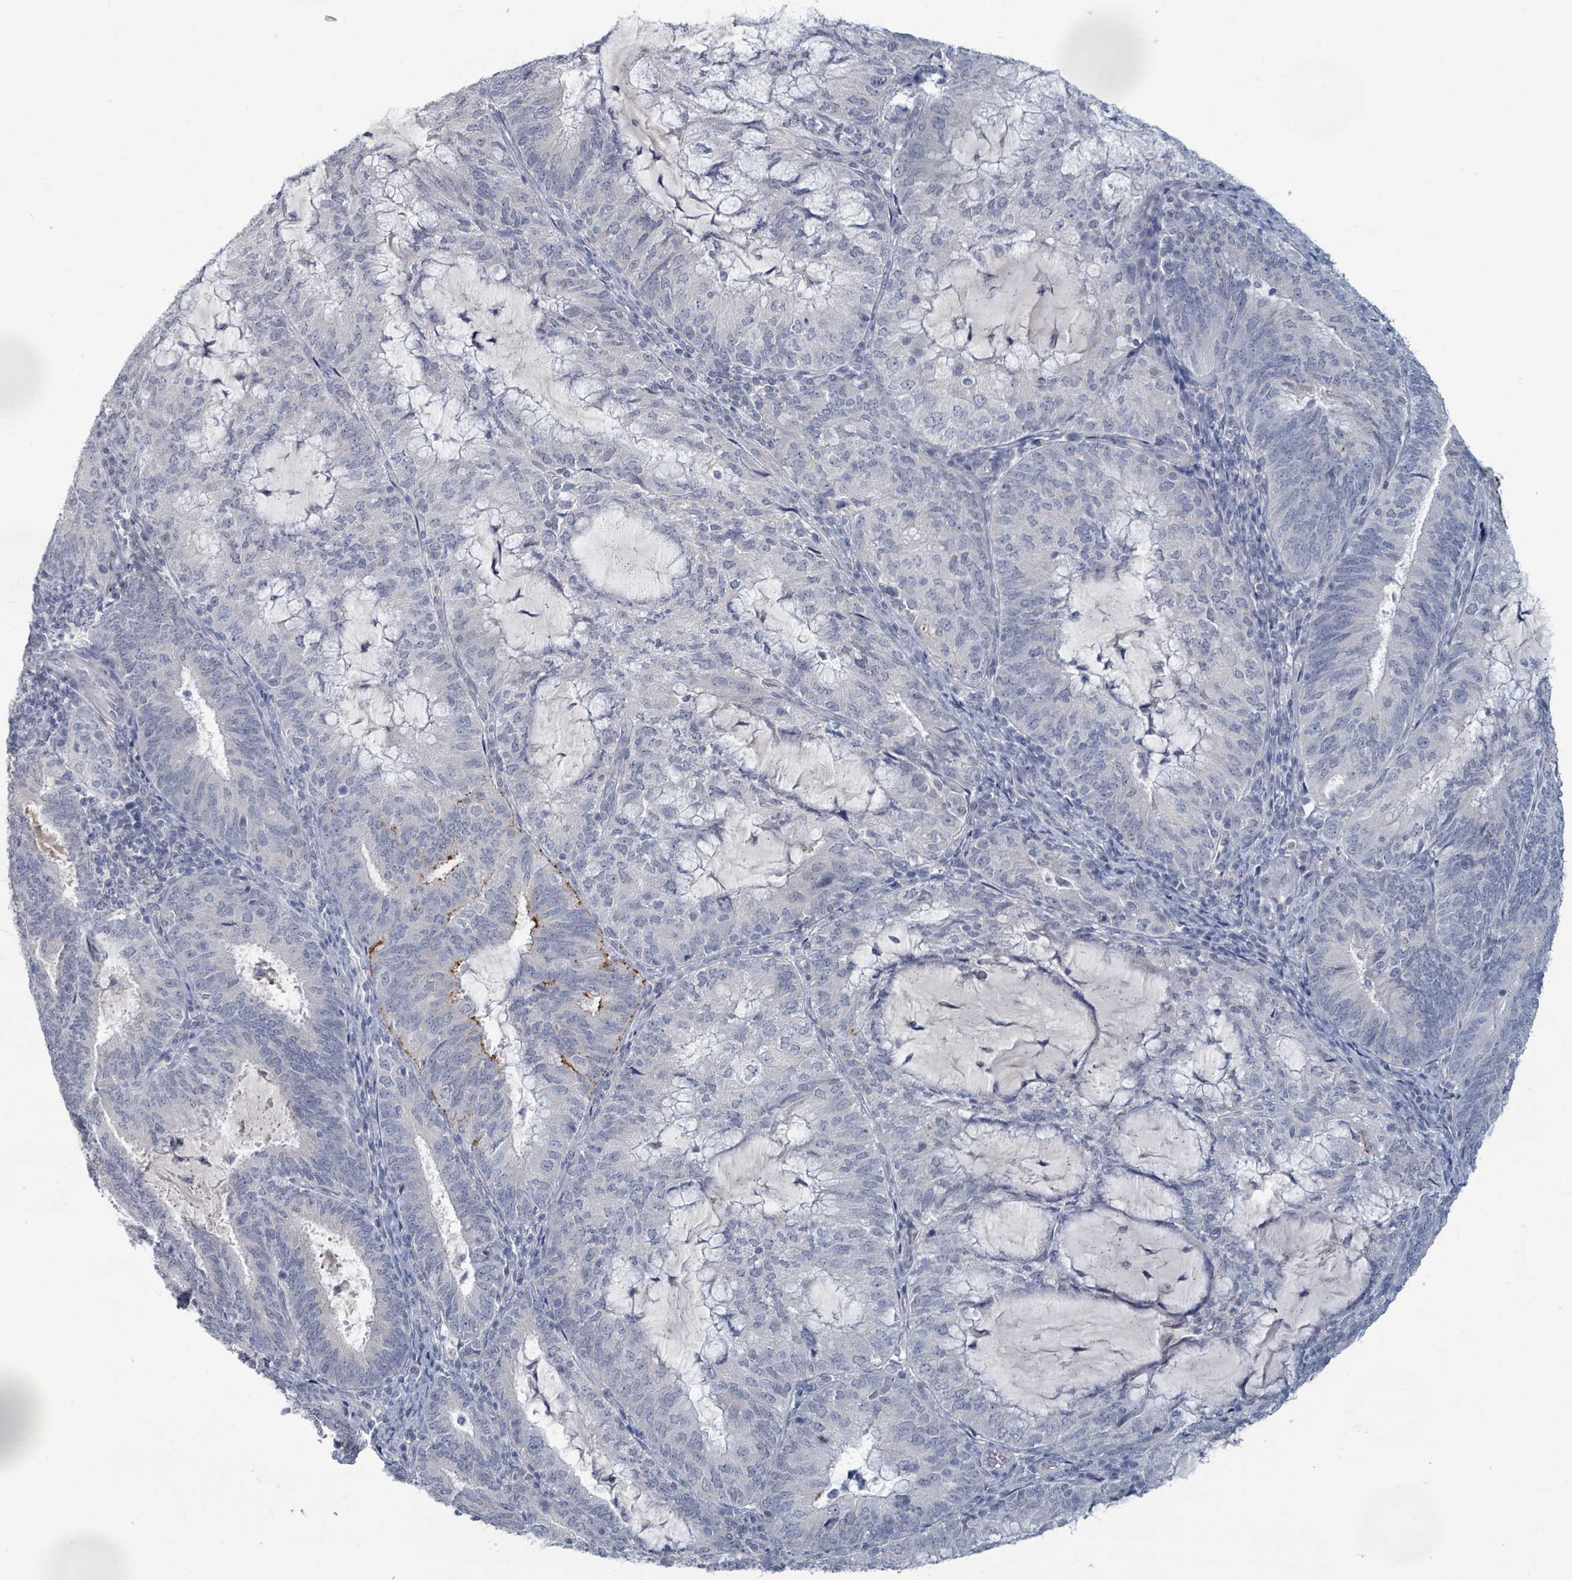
{"staining": {"intensity": "moderate", "quantity": "<25%", "location": "cytoplasmic/membranous"}, "tissue": "endometrial cancer", "cell_type": "Tumor cells", "image_type": "cancer", "snomed": [{"axis": "morphology", "description": "Adenocarcinoma, NOS"}, {"axis": "topography", "description": "Endometrium"}], "caption": "Immunohistochemical staining of endometrial cancer (adenocarcinoma) exhibits moderate cytoplasmic/membranous protein staining in approximately <25% of tumor cells.", "gene": "WNT11", "patient": {"sex": "female", "age": 81}}